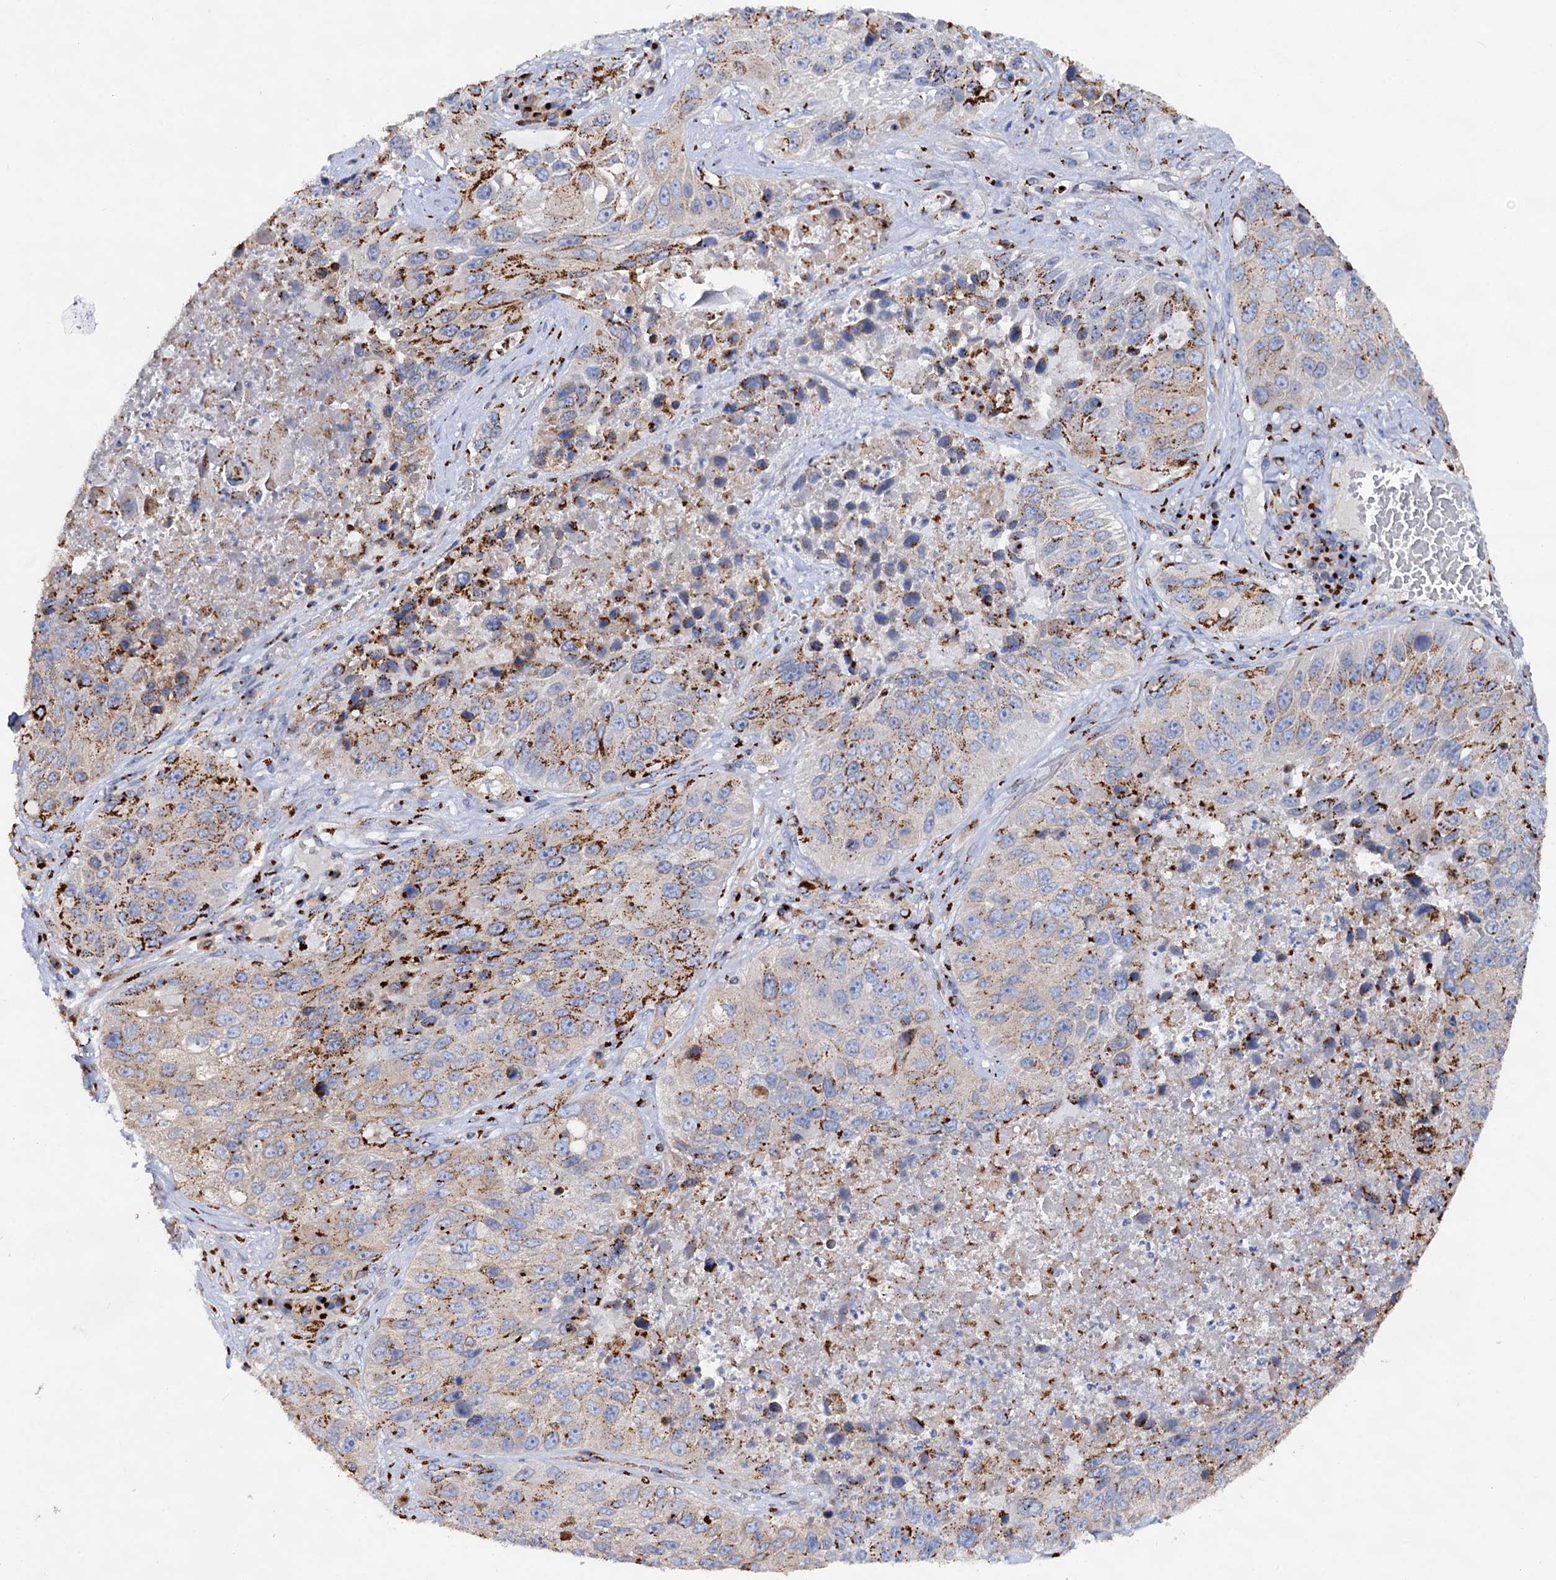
{"staining": {"intensity": "strong", "quantity": "25%-75%", "location": "cytoplasmic/membranous"}, "tissue": "lung cancer", "cell_type": "Tumor cells", "image_type": "cancer", "snomed": [{"axis": "morphology", "description": "Squamous cell carcinoma, NOS"}, {"axis": "topography", "description": "Lung"}], "caption": "Squamous cell carcinoma (lung) stained with immunohistochemistry (IHC) displays strong cytoplasmic/membranous staining in about 25%-75% of tumor cells.", "gene": "TM9SF3", "patient": {"sex": "male", "age": 61}}